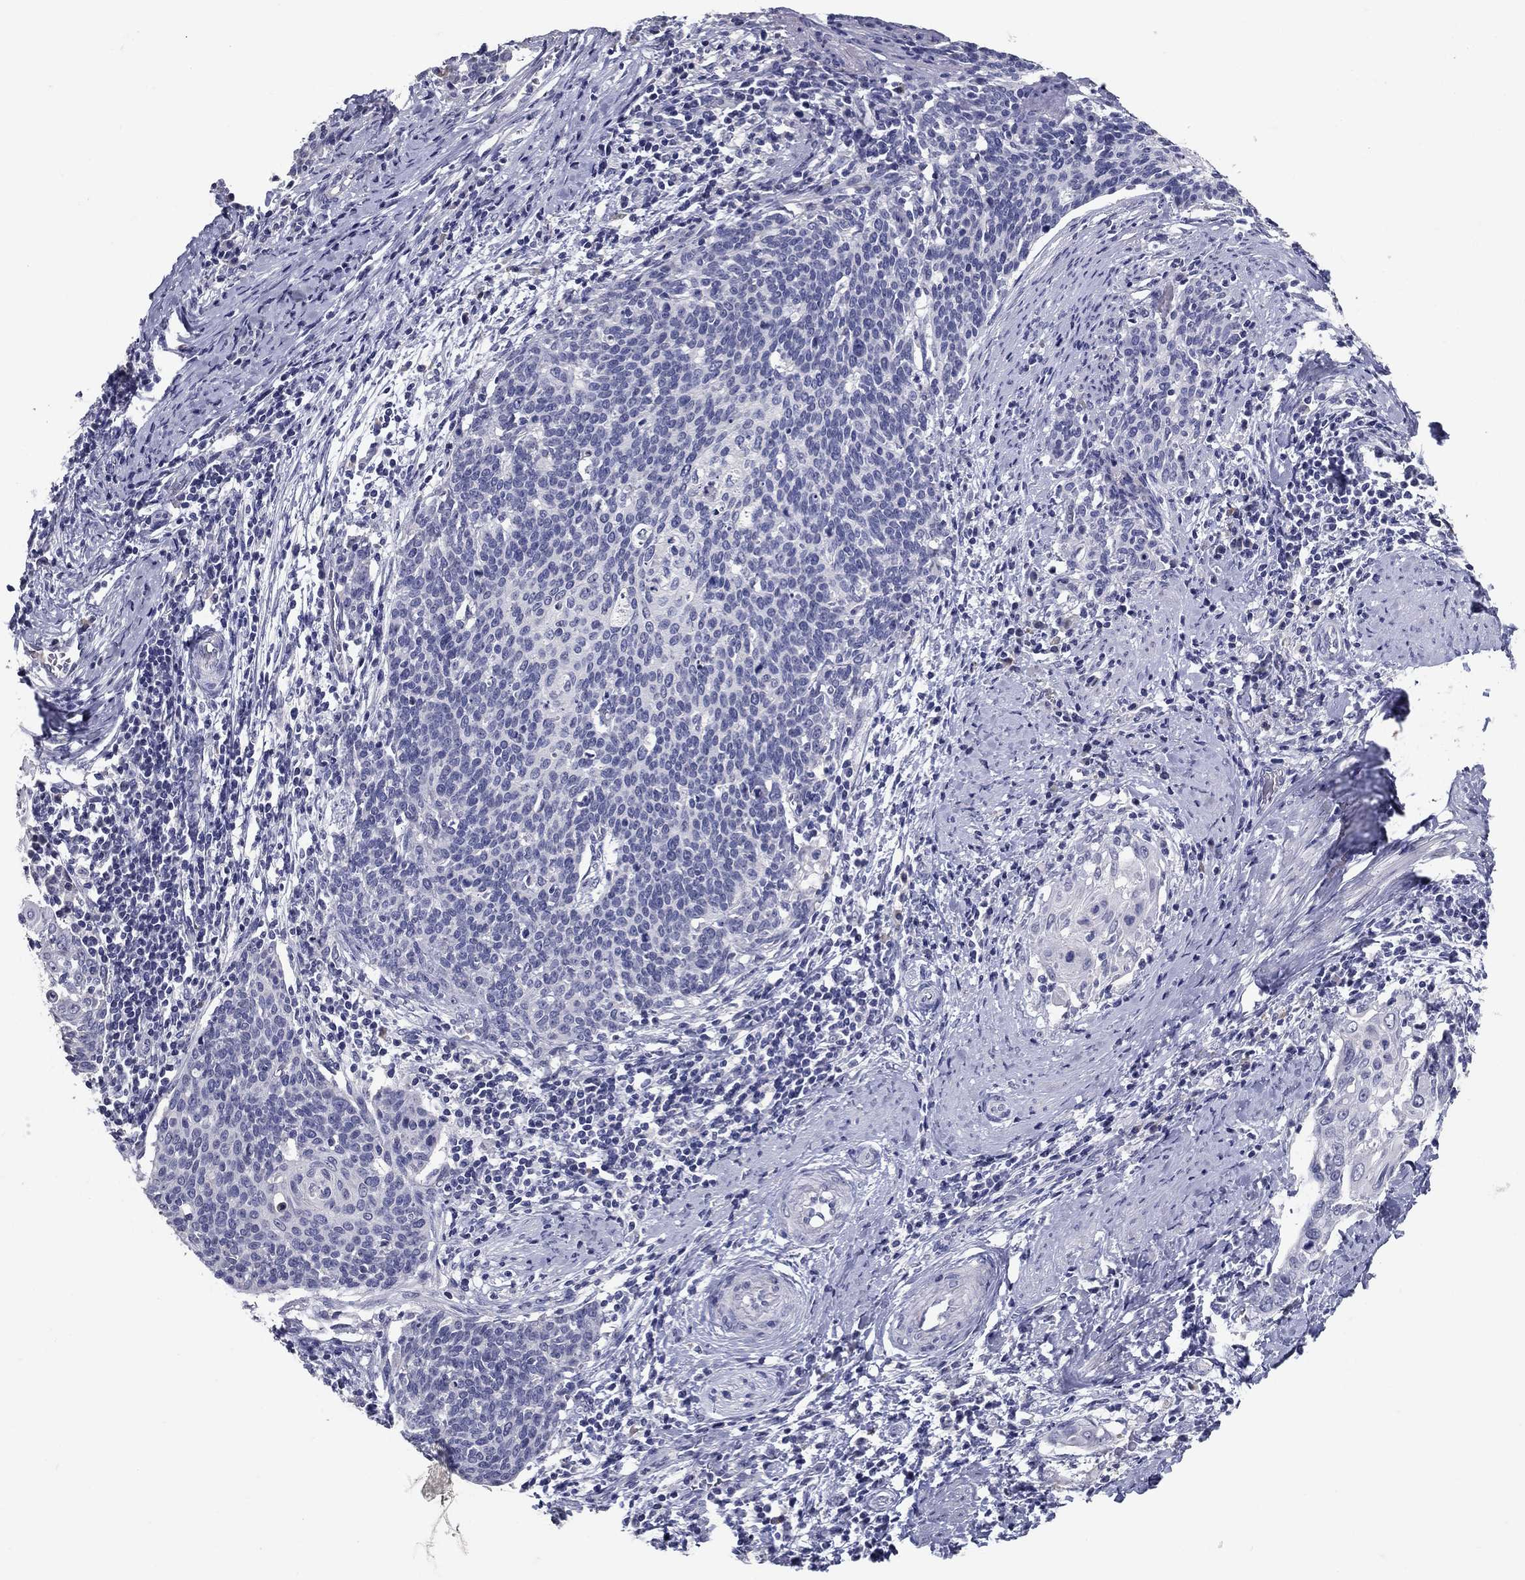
{"staining": {"intensity": "negative", "quantity": "none", "location": "none"}, "tissue": "cervical cancer", "cell_type": "Tumor cells", "image_type": "cancer", "snomed": [{"axis": "morphology", "description": "Squamous cell carcinoma, NOS"}, {"axis": "topography", "description": "Cervix"}], "caption": "Immunohistochemical staining of cervical cancer shows no significant positivity in tumor cells.", "gene": "POMC", "patient": {"sex": "female", "age": 39}}